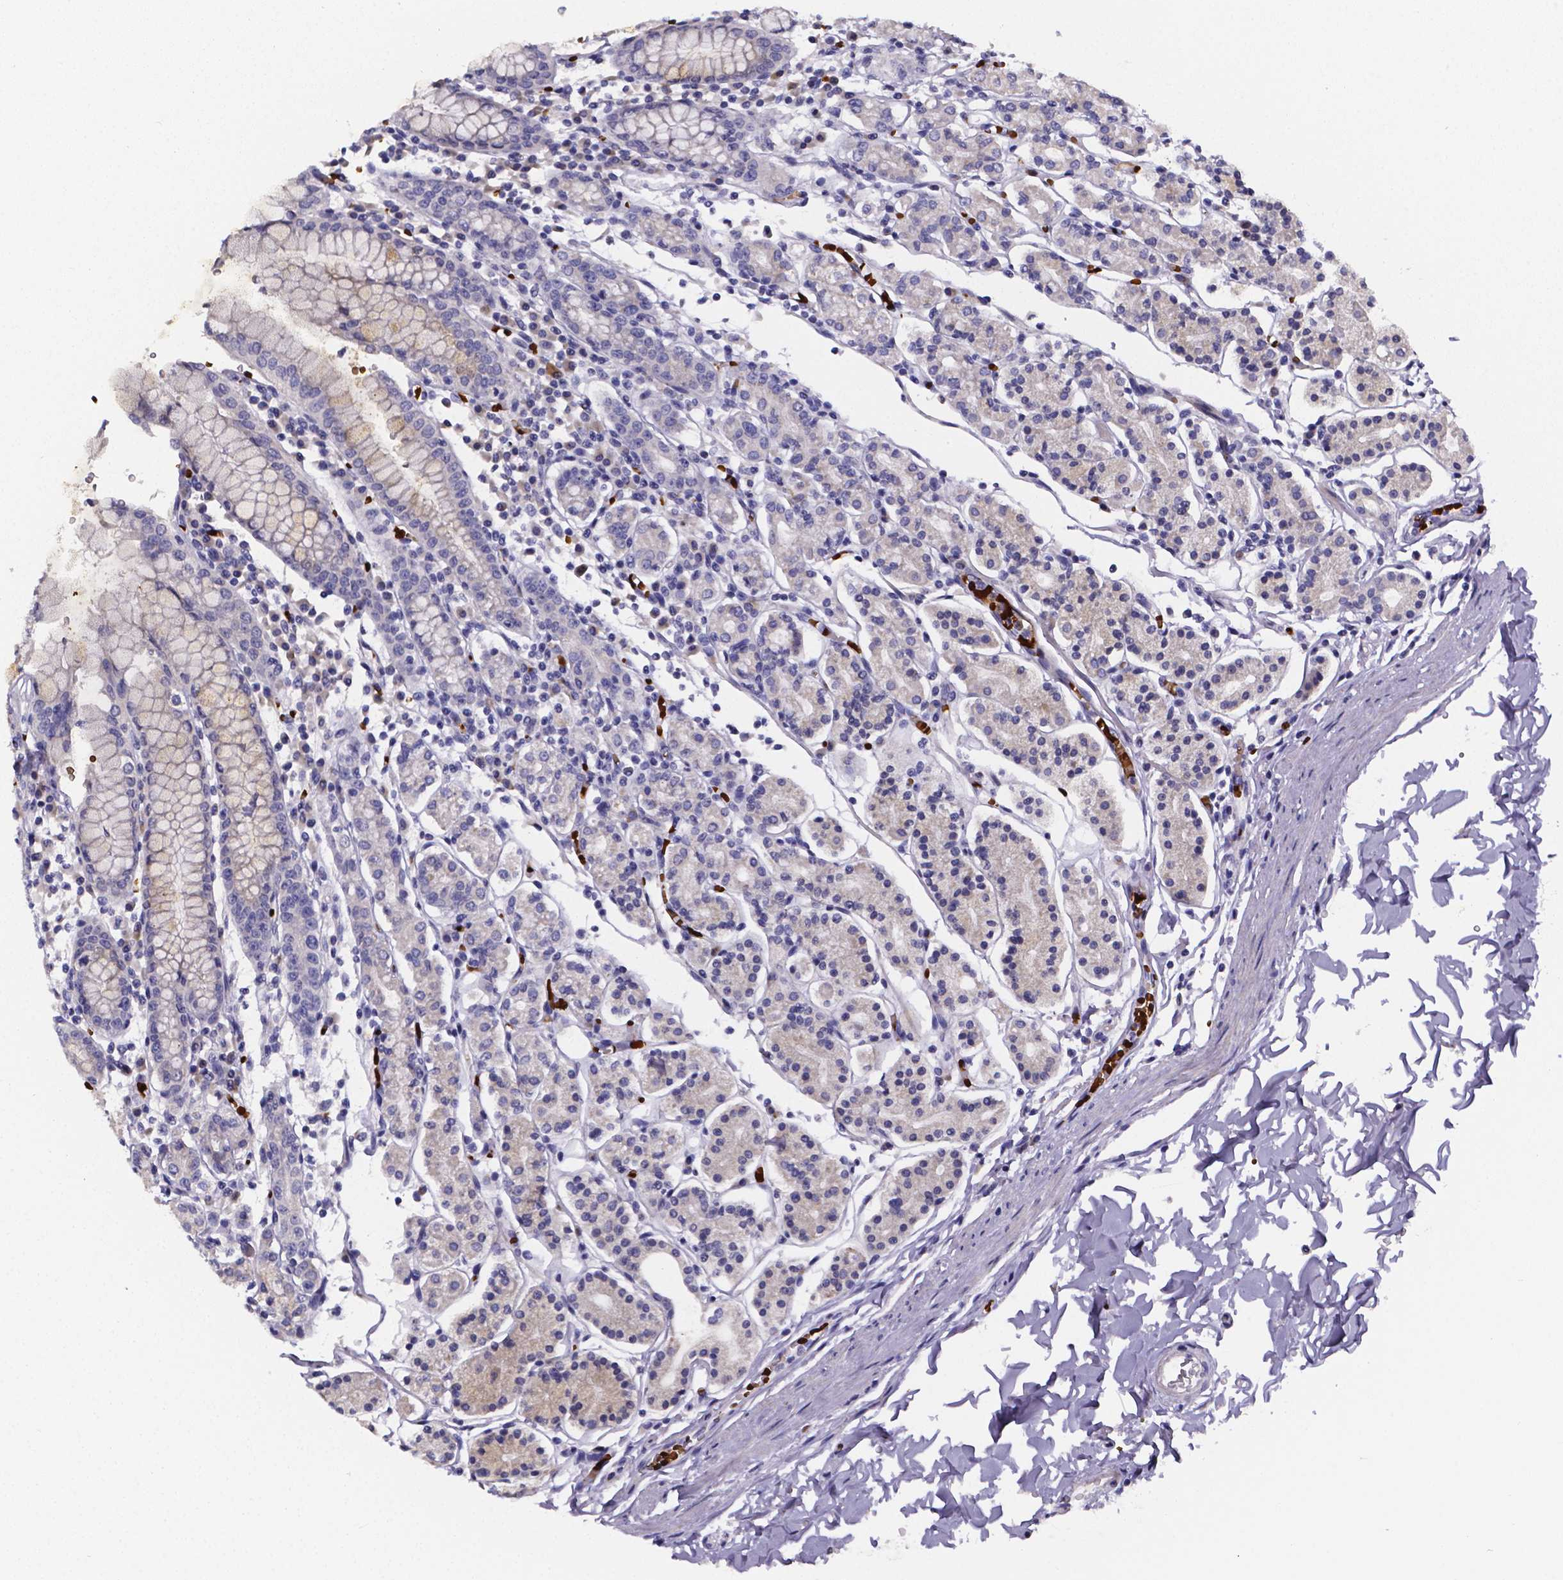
{"staining": {"intensity": "negative", "quantity": "none", "location": "none"}, "tissue": "stomach", "cell_type": "Glandular cells", "image_type": "normal", "snomed": [{"axis": "morphology", "description": "Normal tissue, NOS"}, {"axis": "topography", "description": "Stomach, upper"}, {"axis": "topography", "description": "Stomach"}], "caption": "This is an immunohistochemistry (IHC) micrograph of benign stomach. There is no positivity in glandular cells.", "gene": "GABRA3", "patient": {"sex": "male", "age": 62}}